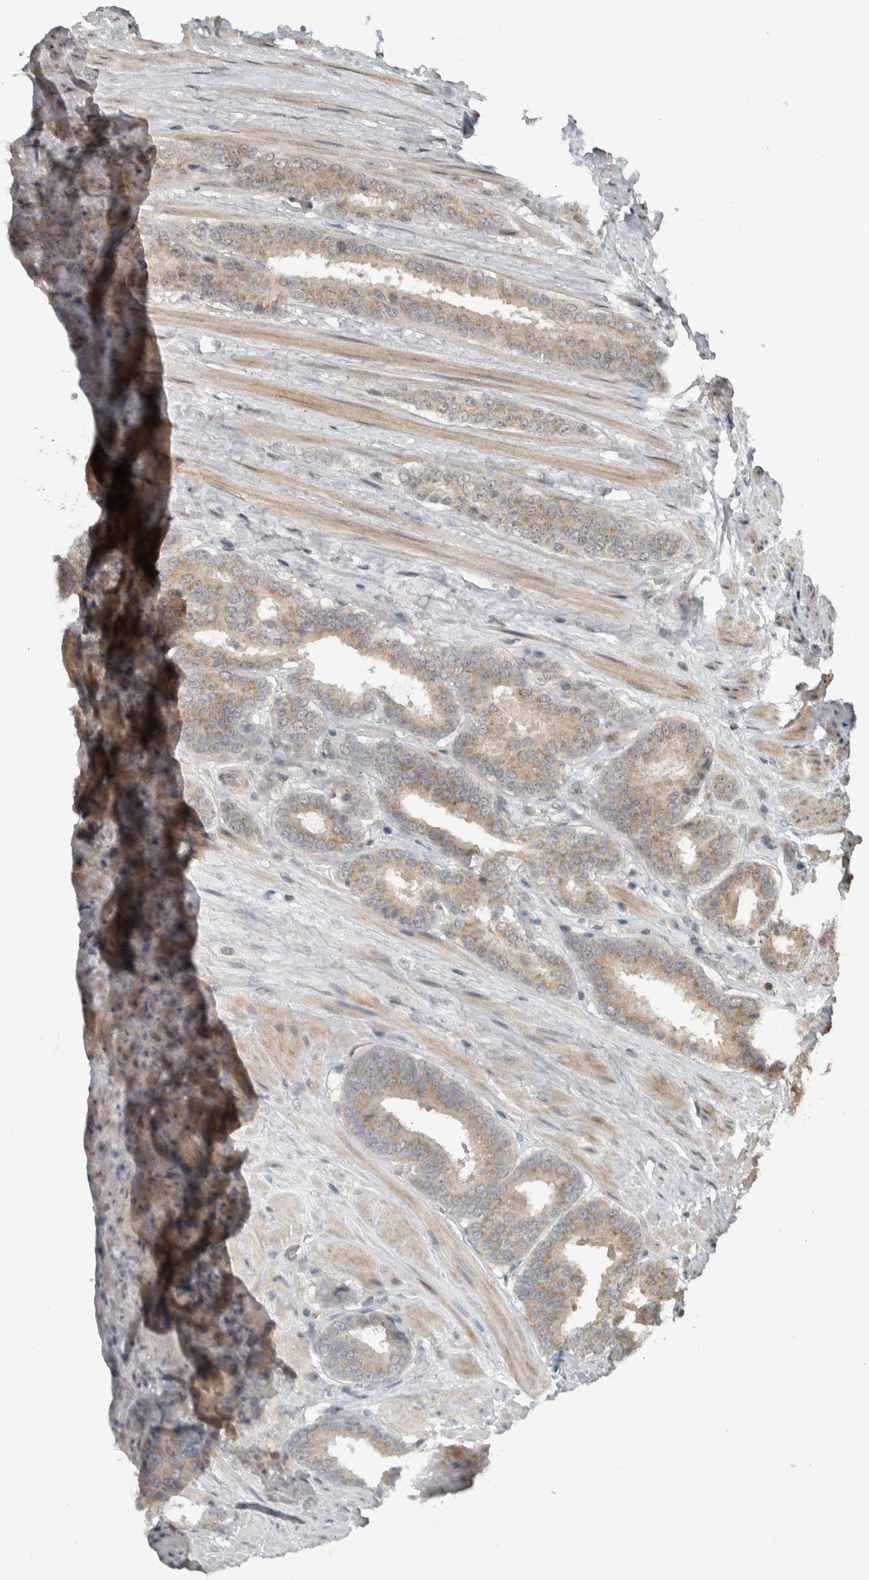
{"staining": {"intensity": "weak", "quantity": ">75%", "location": "cytoplasmic/membranous"}, "tissue": "prostate cancer", "cell_type": "Tumor cells", "image_type": "cancer", "snomed": [{"axis": "morphology", "description": "Adenocarcinoma, Low grade"}, {"axis": "topography", "description": "Prostate"}], "caption": "Protein staining reveals weak cytoplasmic/membranous expression in approximately >75% of tumor cells in prostate cancer (low-grade adenocarcinoma). The staining is performed using DAB (3,3'-diaminobenzidine) brown chromogen to label protein expression. The nuclei are counter-stained blue using hematoxylin.", "gene": "NAPG", "patient": {"sex": "male", "age": 69}}